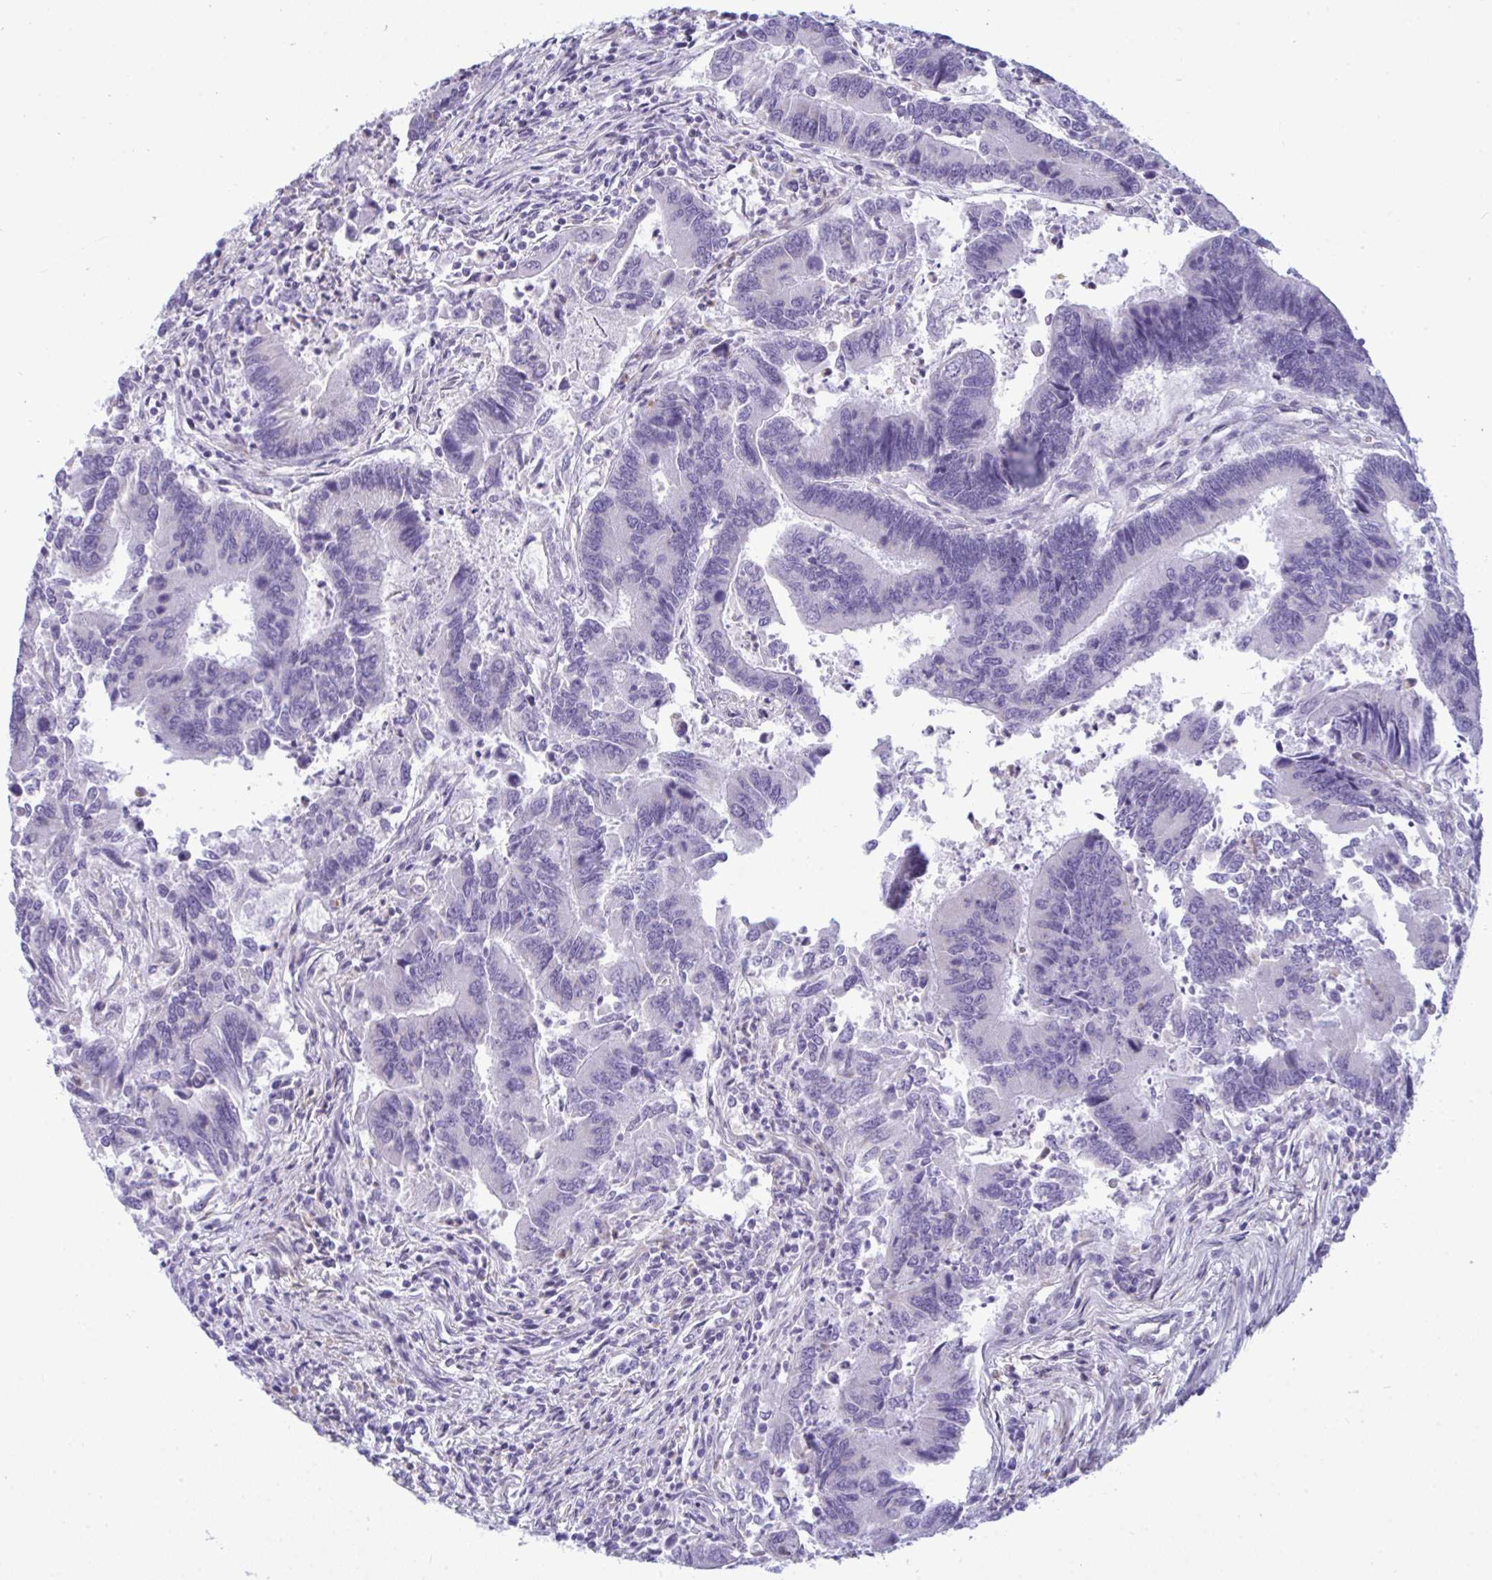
{"staining": {"intensity": "negative", "quantity": "none", "location": "none"}, "tissue": "colorectal cancer", "cell_type": "Tumor cells", "image_type": "cancer", "snomed": [{"axis": "morphology", "description": "Adenocarcinoma, NOS"}, {"axis": "topography", "description": "Colon"}], "caption": "Tumor cells show no significant staining in colorectal adenocarcinoma.", "gene": "MYH10", "patient": {"sex": "female", "age": 67}}